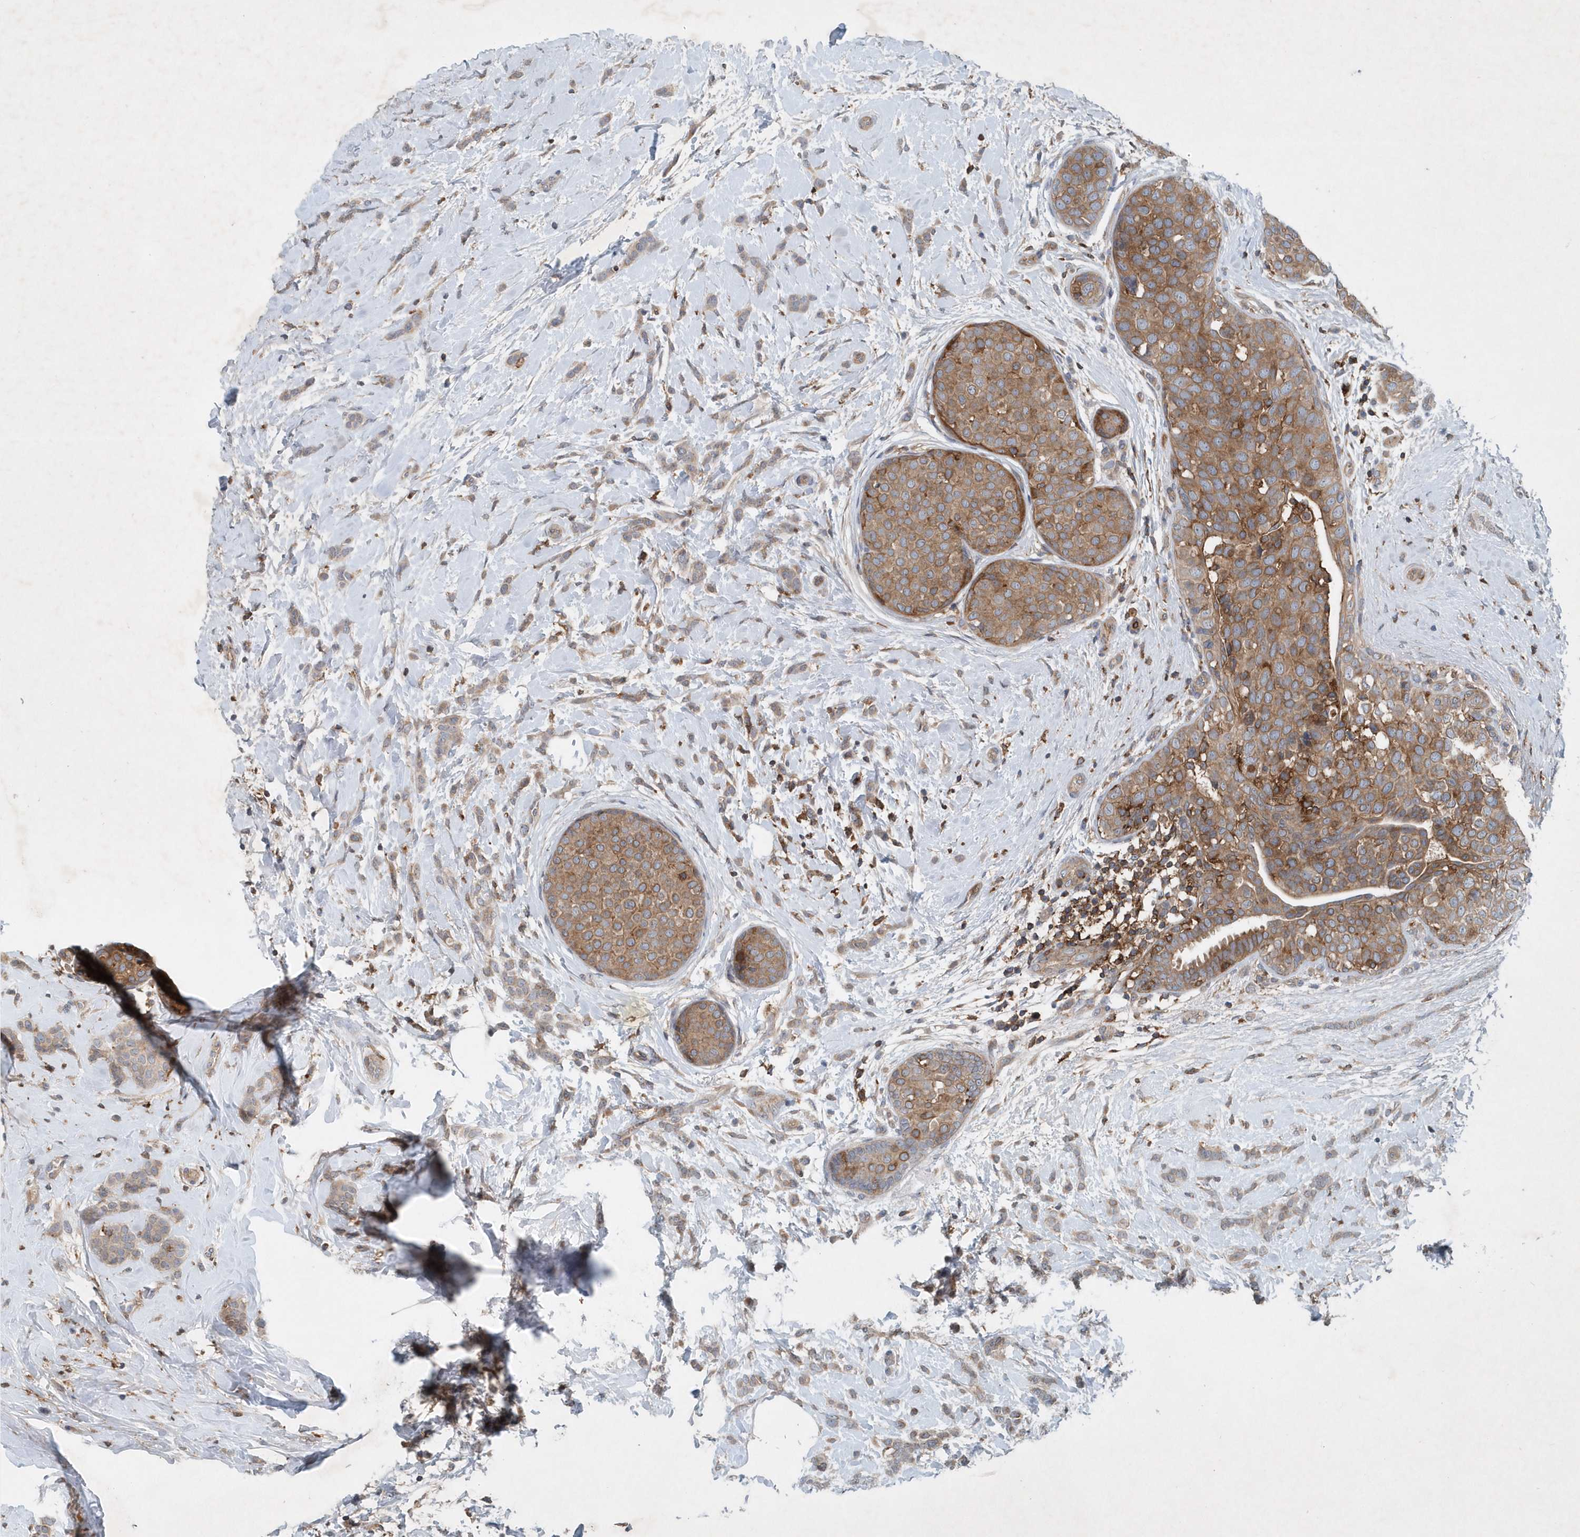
{"staining": {"intensity": "weak", "quantity": ">75%", "location": "cytoplasmic/membranous"}, "tissue": "breast cancer", "cell_type": "Tumor cells", "image_type": "cancer", "snomed": [{"axis": "morphology", "description": "Lobular carcinoma, in situ"}, {"axis": "morphology", "description": "Lobular carcinoma"}, {"axis": "topography", "description": "Breast"}], "caption": "Human breast cancer stained with a brown dye shows weak cytoplasmic/membranous positive positivity in approximately >75% of tumor cells.", "gene": "P2RY10", "patient": {"sex": "female", "age": 41}}